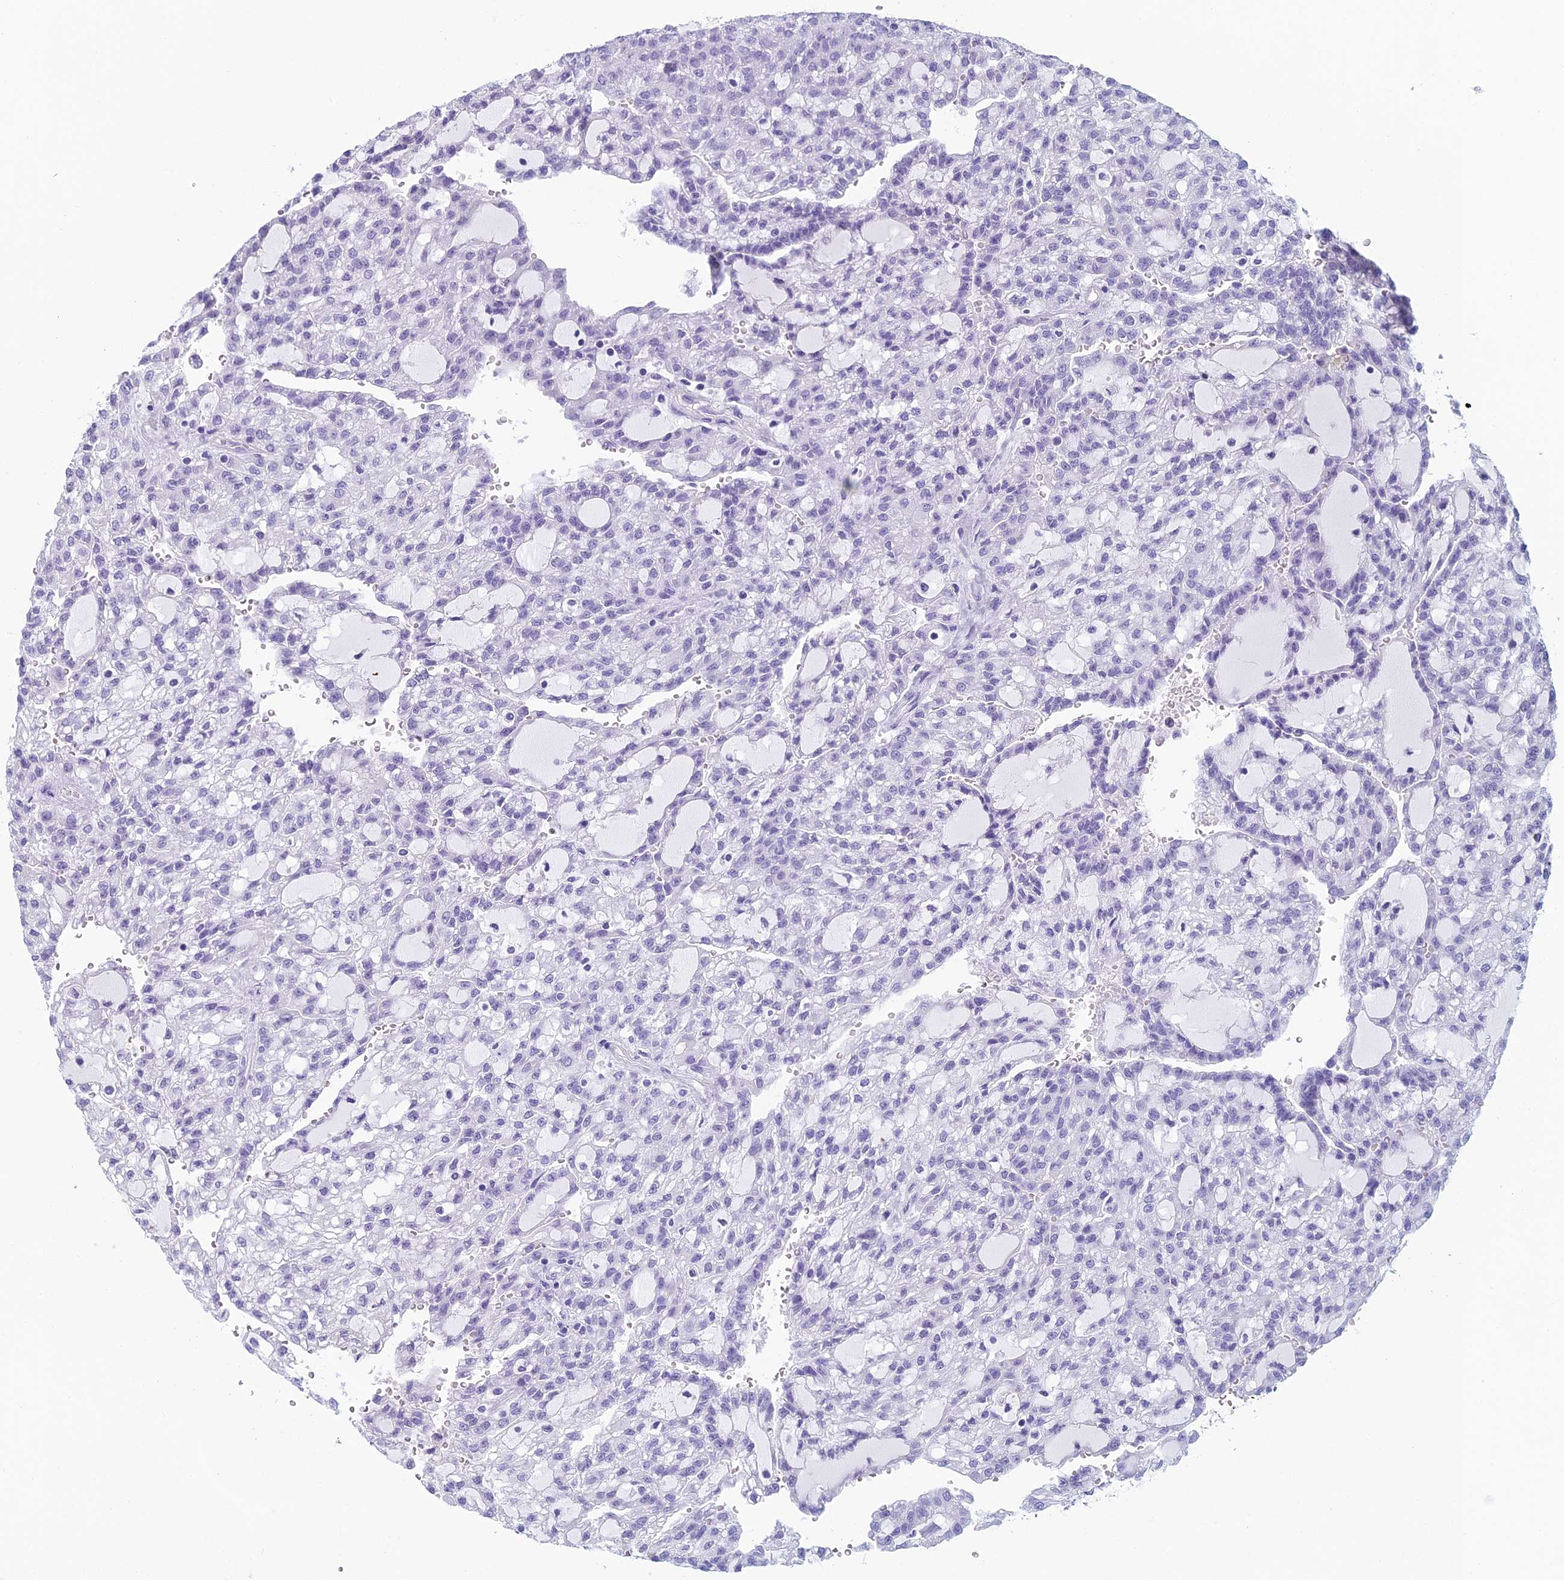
{"staining": {"intensity": "negative", "quantity": "none", "location": "none"}, "tissue": "renal cancer", "cell_type": "Tumor cells", "image_type": "cancer", "snomed": [{"axis": "morphology", "description": "Adenocarcinoma, NOS"}, {"axis": "topography", "description": "Kidney"}], "caption": "Immunohistochemistry (IHC) of renal cancer shows no expression in tumor cells.", "gene": "NOC2L", "patient": {"sex": "male", "age": 63}}